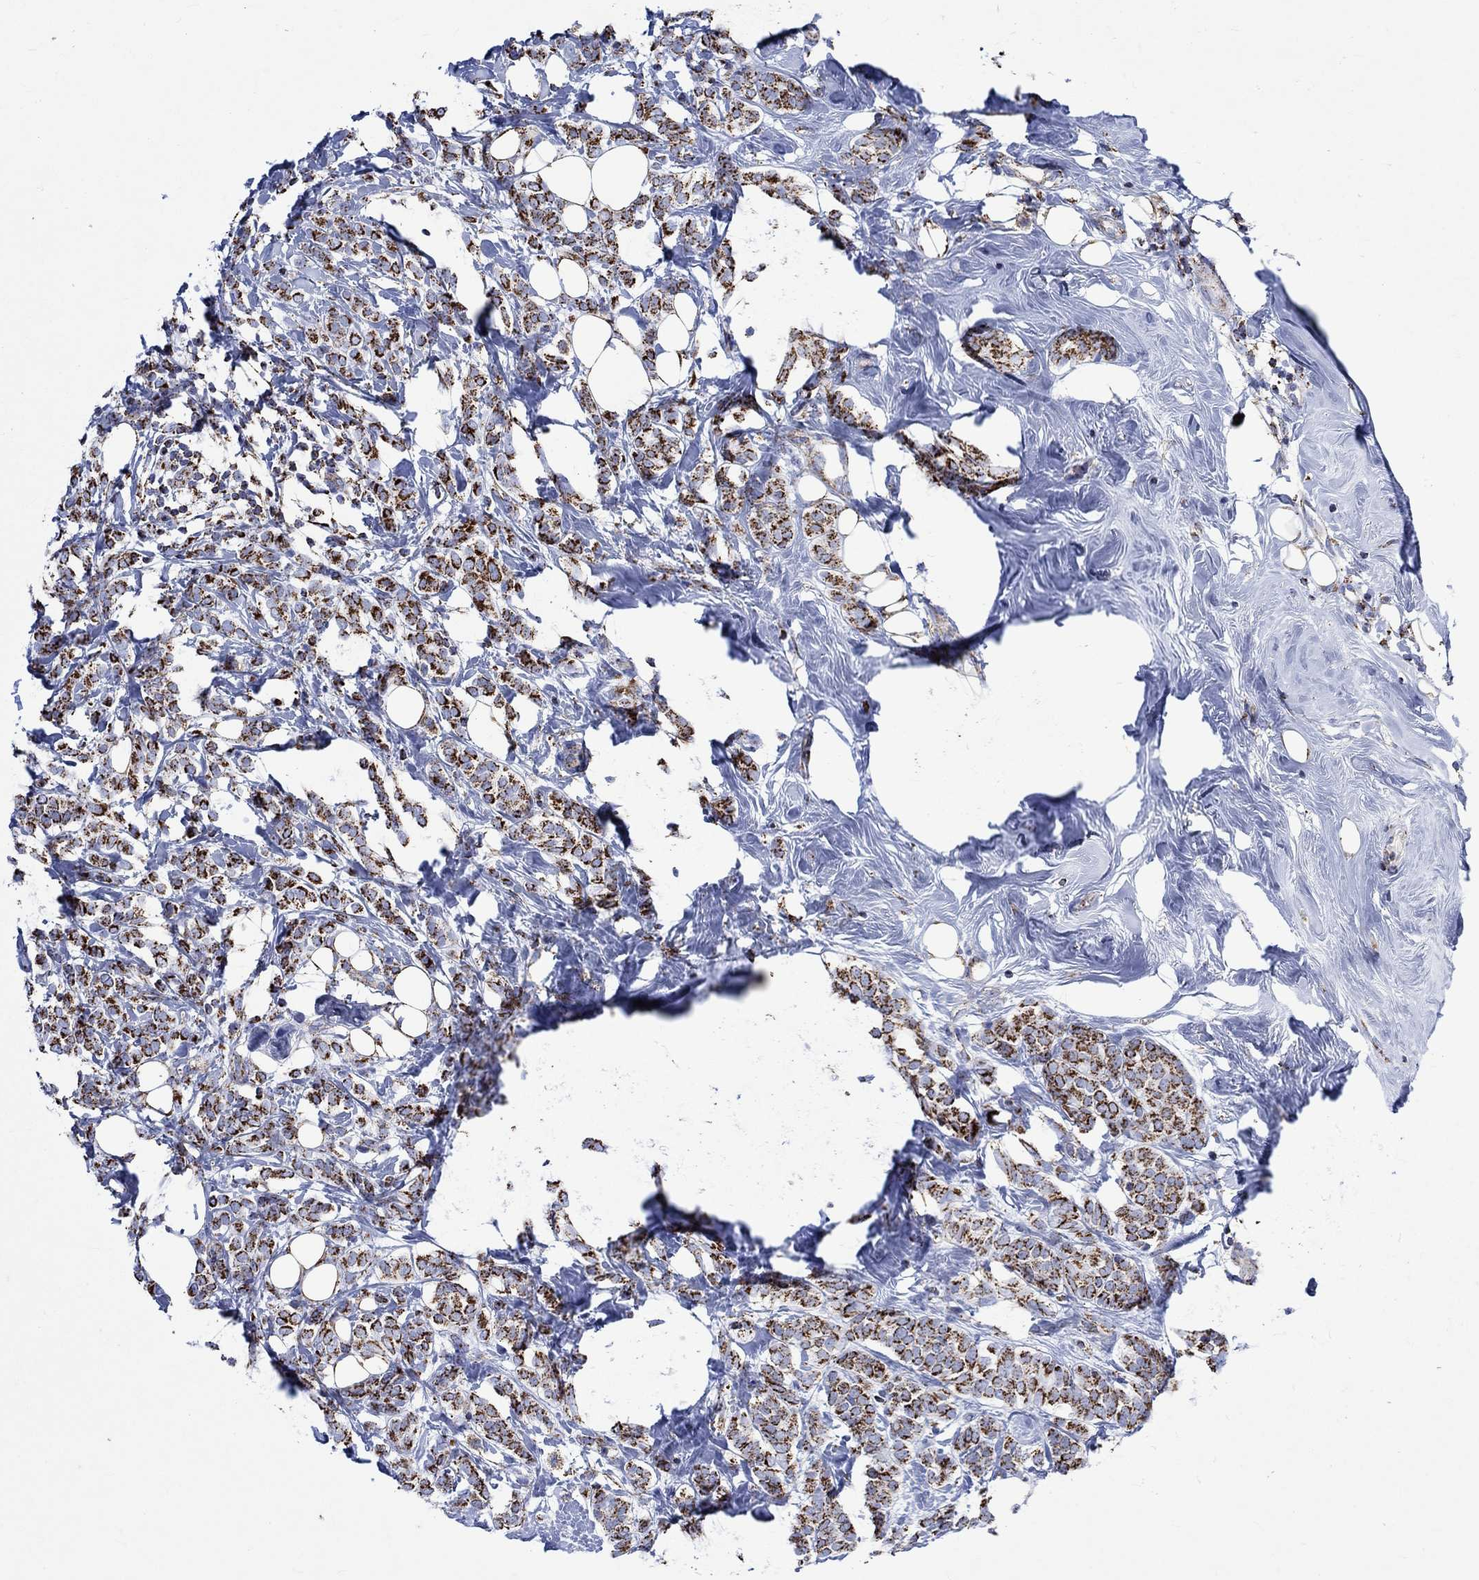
{"staining": {"intensity": "strong", "quantity": ">75%", "location": "cytoplasmic/membranous"}, "tissue": "breast cancer", "cell_type": "Tumor cells", "image_type": "cancer", "snomed": [{"axis": "morphology", "description": "Lobular carcinoma"}, {"axis": "topography", "description": "Breast"}], "caption": "IHC (DAB) staining of human lobular carcinoma (breast) exhibits strong cytoplasmic/membranous protein expression in approximately >75% of tumor cells. The staining was performed using DAB to visualize the protein expression in brown, while the nuclei were stained in blue with hematoxylin (Magnification: 20x).", "gene": "RCE1", "patient": {"sex": "female", "age": 49}}